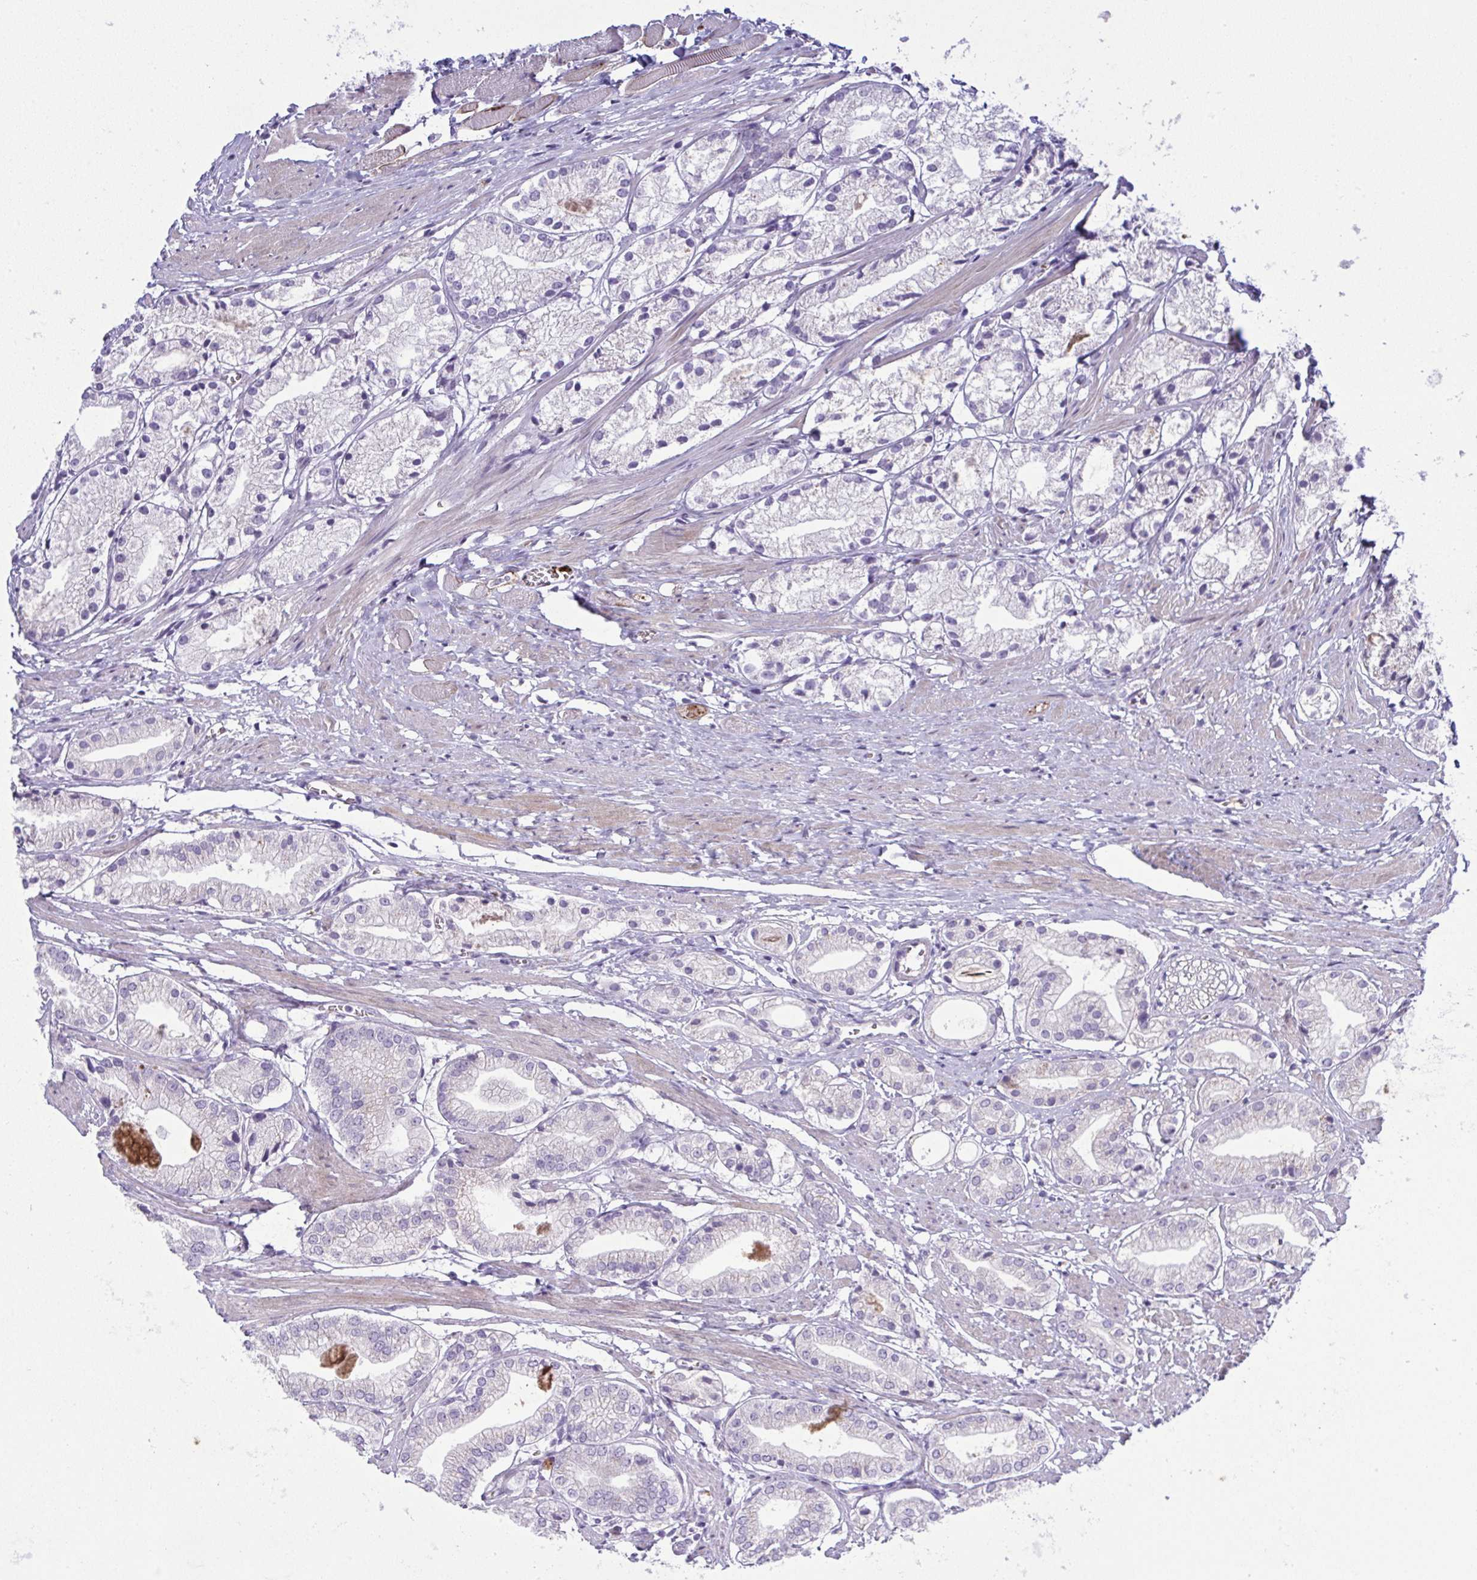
{"staining": {"intensity": "negative", "quantity": "none", "location": "none"}, "tissue": "prostate cancer", "cell_type": "Tumor cells", "image_type": "cancer", "snomed": [{"axis": "morphology", "description": "Adenocarcinoma, Low grade"}, {"axis": "topography", "description": "Prostate"}], "caption": "Protein analysis of prostate cancer (low-grade adenocarcinoma) exhibits no significant expression in tumor cells.", "gene": "SPTB", "patient": {"sex": "male", "age": 69}}